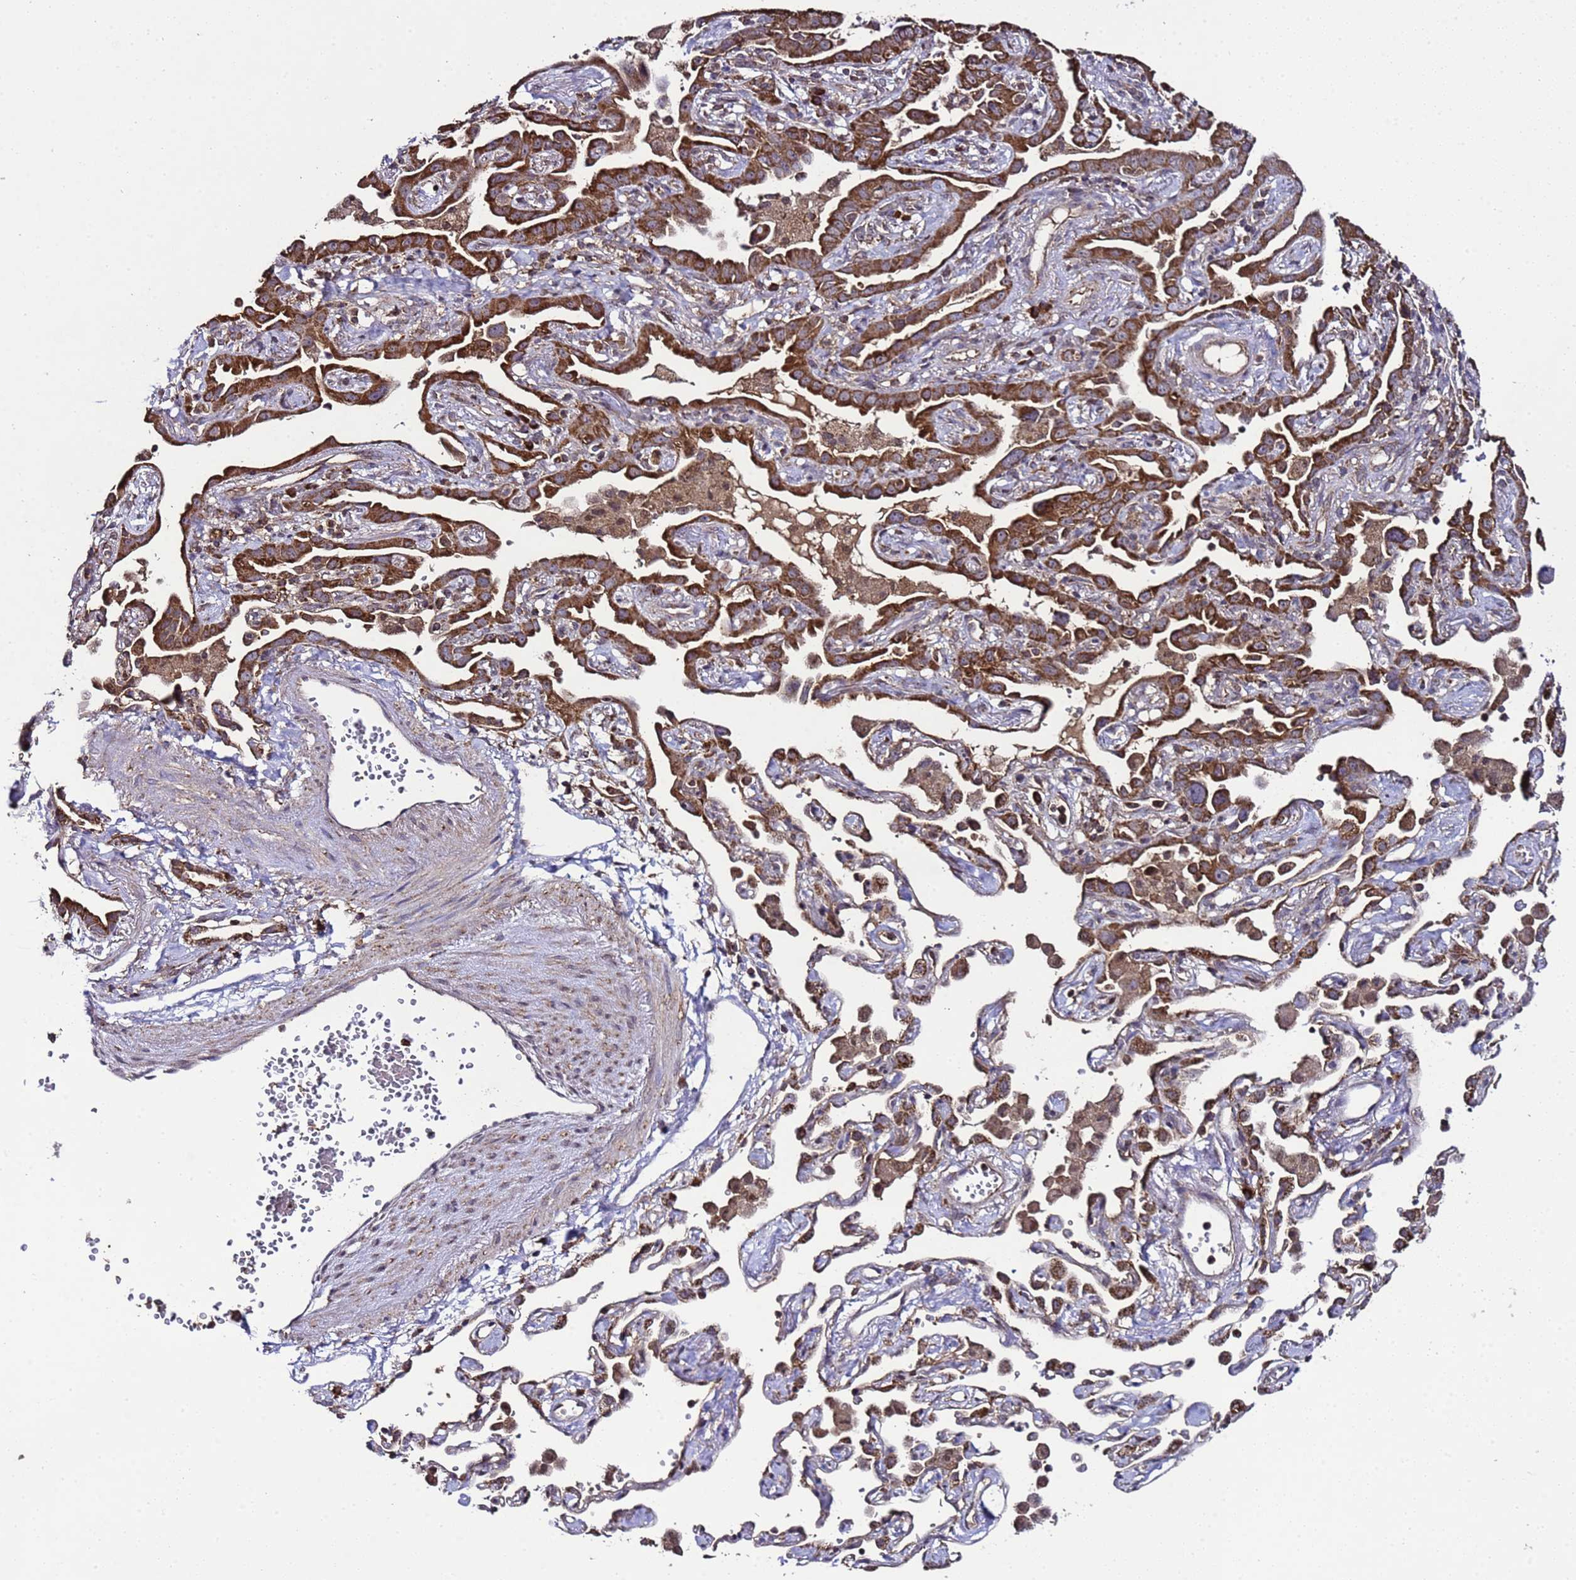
{"staining": {"intensity": "strong", "quantity": ">75%", "location": "cytoplasmic/membranous"}, "tissue": "lung cancer", "cell_type": "Tumor cells", "image_type": "cancer", "snomed": [{"axis": "morphology", "description": "Adenocarcinoma, NOS"}, {"axis": "topography", "description": "Lung"}], "caption": "Immunohistochemistry micrograph of lung cancer (adenocarcinoma) stained for a protein (brown), which reveals high levels of strong cytoplasmic/membranous positivity in approximately >75% of tumor cells.", "gene": "HSPBAP1", "patient": {"sex": "male", "age": 67}}